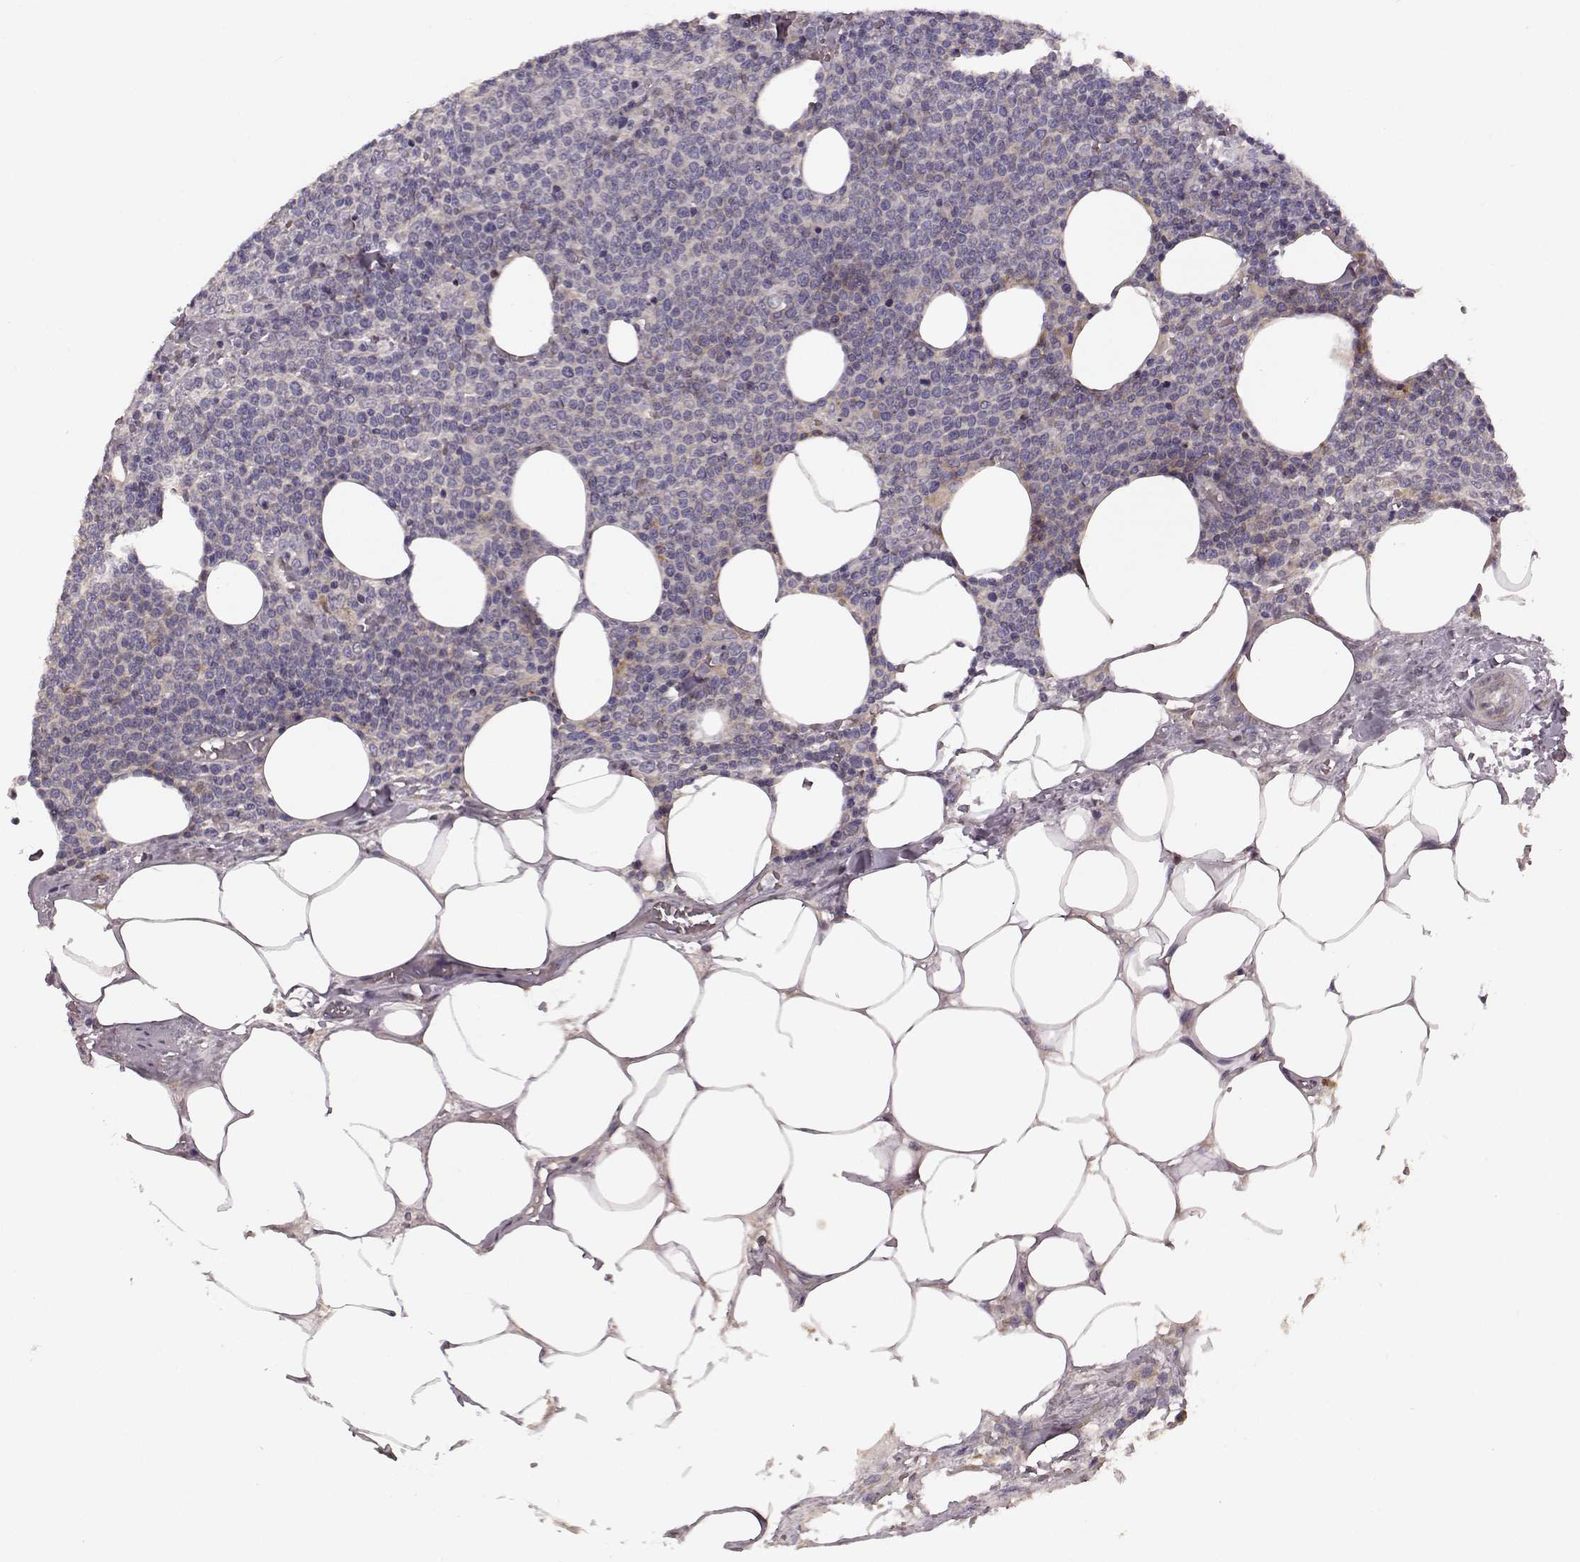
{"staining": {"intensity": "negative", "quantity": "none", "location": "none"}, "tissue": "lymphoma", "cell_type": "Tumor cells", "image_type": "cancer", "snomed": [{"axis": "morphology", "description": "Malignant lymphoma, non-Hodgkin's type, High grade"}, {"axis": "topography", "description": "Lymph node"}], "caption": "Photomicrograph shows no significant protein expression in tumor cells of lymphoma. The staining is performed using DAB (3,3'-diaminobenzidine) brown chromogen with nuclei counter-stained in using hematoxylin.", "gene": "SLC52A3", "patient": {"sex": "male", "age": 61}}